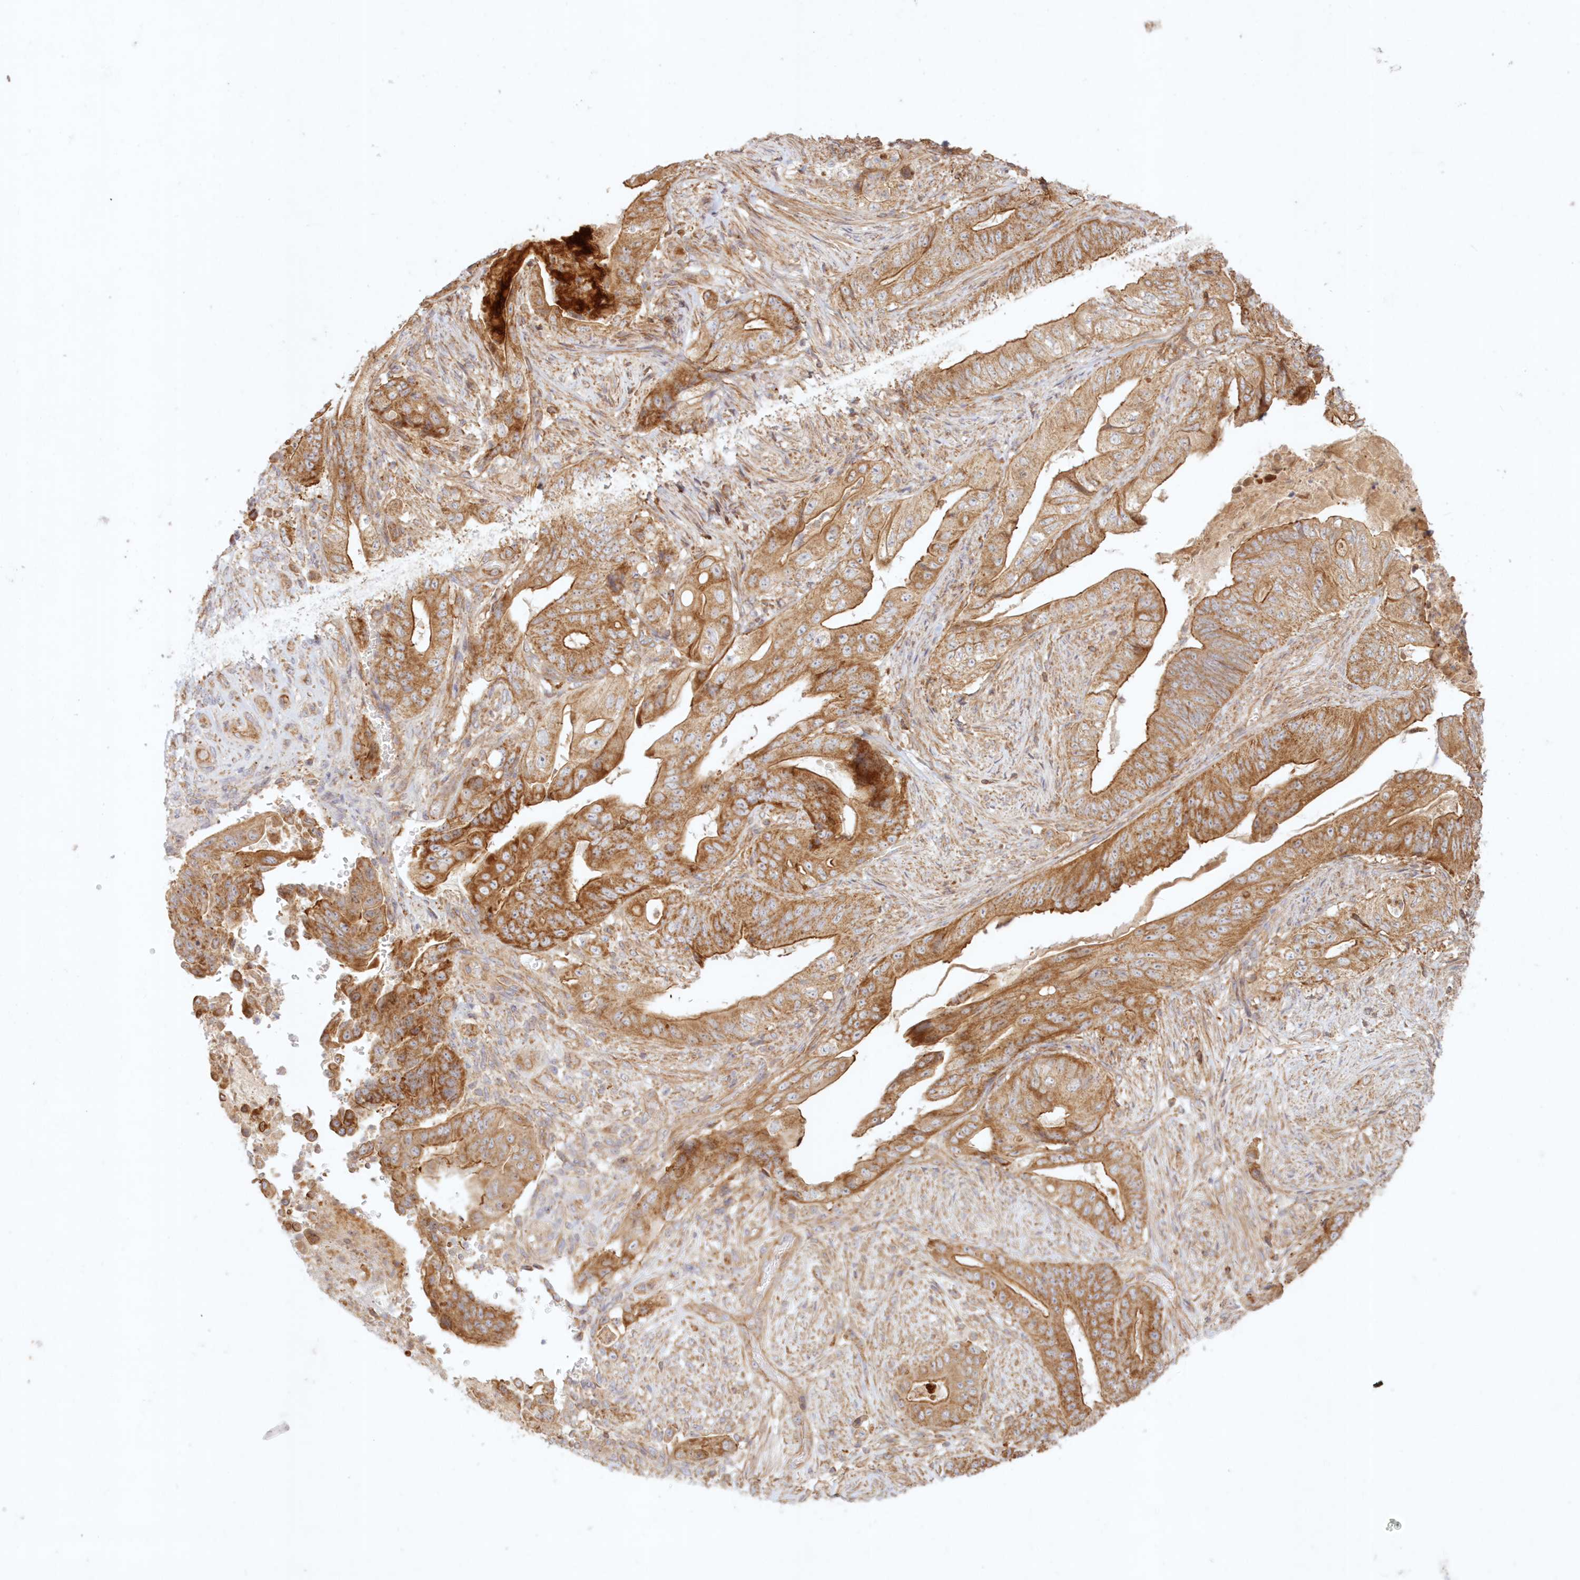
{"staining": {"intensity": "strong", "quantity": ">75%", "location": "cytoplasmic/membranous"}, "tissue": "stomach cancer", "cell_type": "Tumor cells", "image_type": "cancer", "snomed": [{"axis": "morphology", "description": "Adenocarcinoma, NOS"}, {"axis": "topography", "description": "Stomach"}], "caption": "Stomach cancer (adenocarcinoma) tissue reveals strong cytoplasmic/membranous positivity in approximately >75% of tumor cells", "gene": "KIAA0232", "patient": {"sex": "female", "age": 73}}